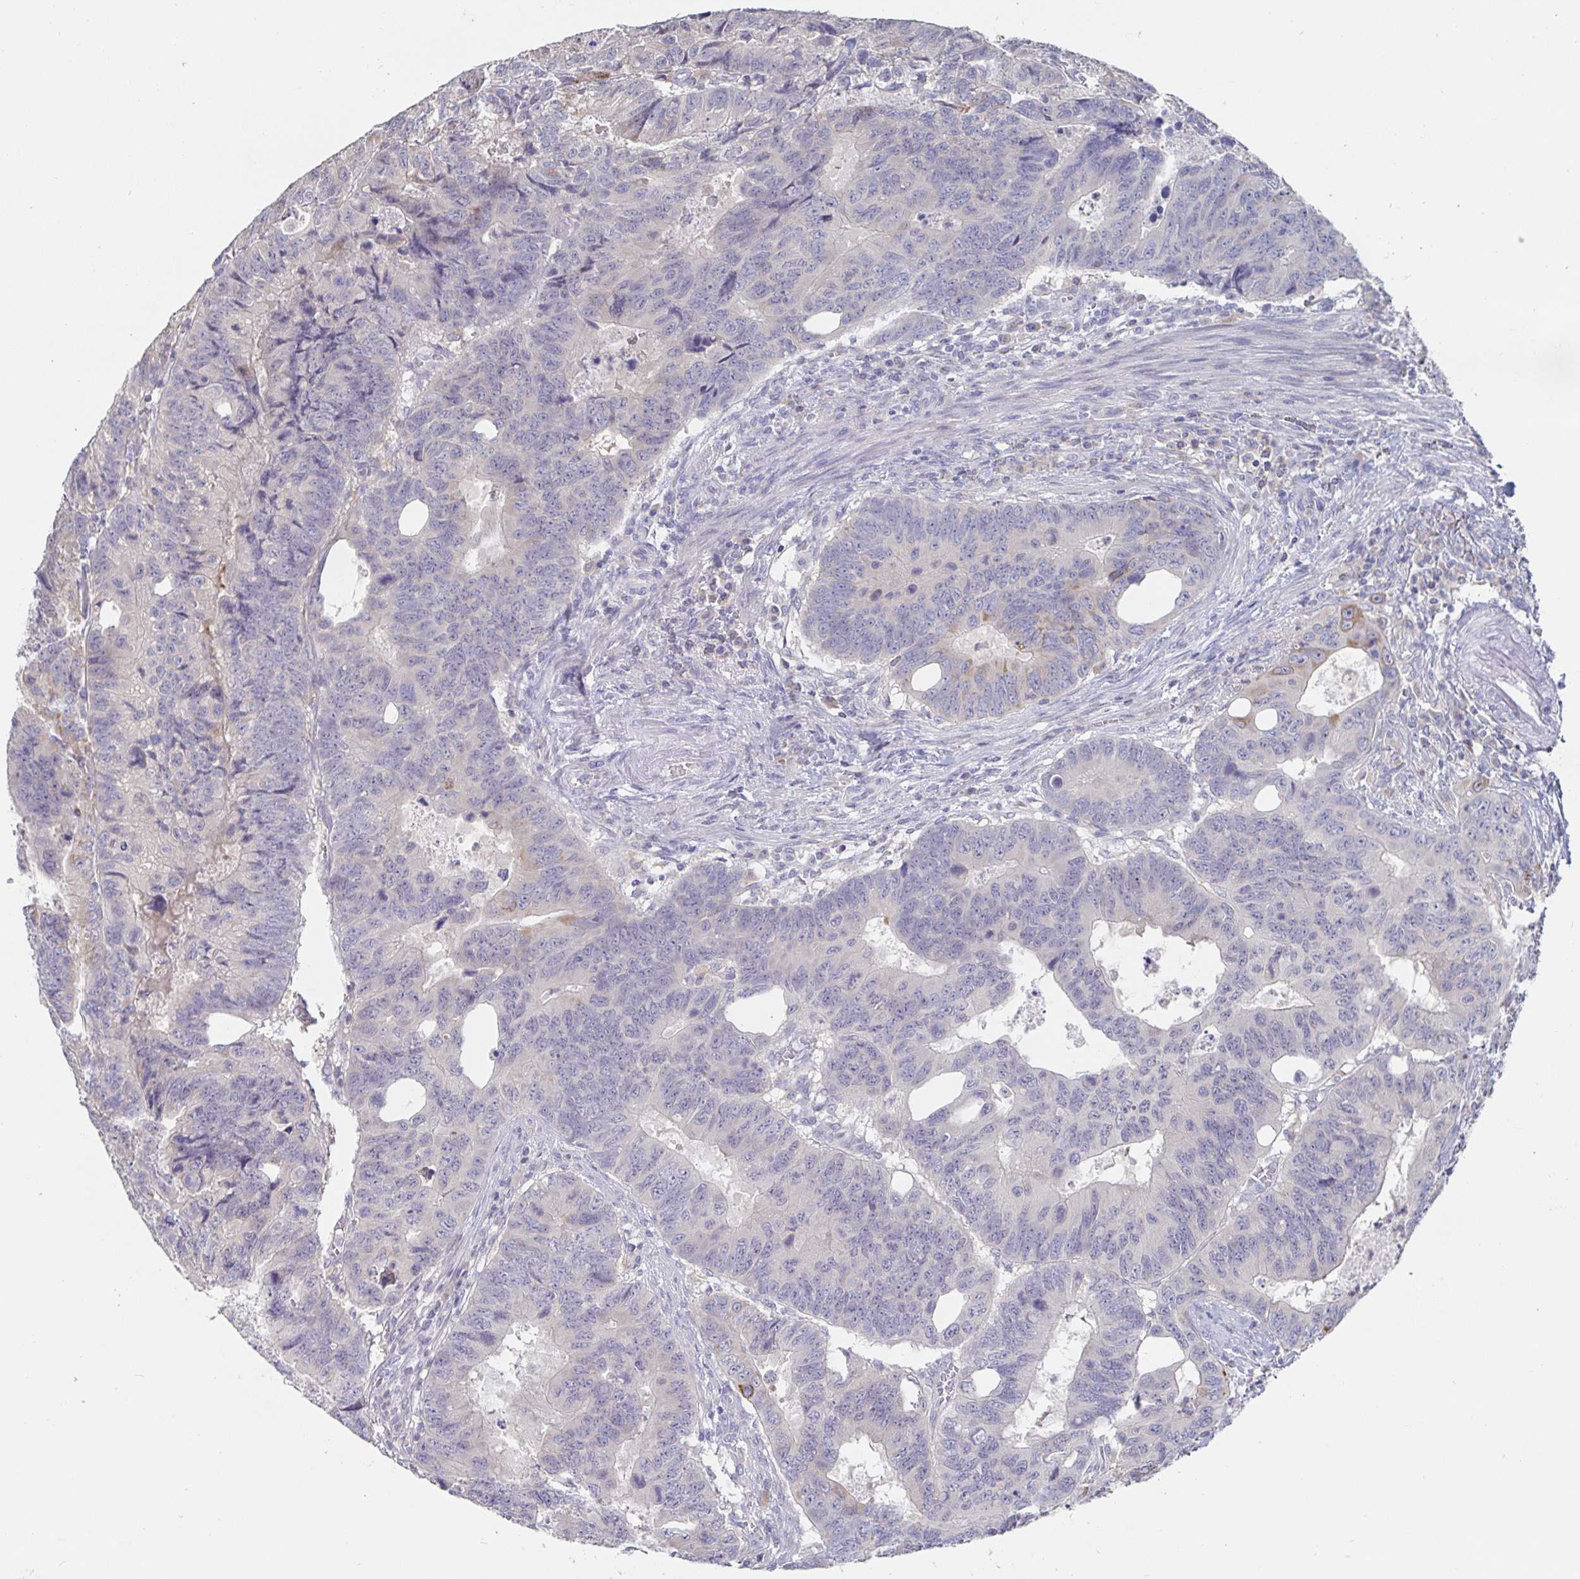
{"staining": {"intensity": "moderate", "quantity": "<25%", "location": "cytoplasmic/membranous"}, "tissue": "colorectal cancer", "cell_type": "Tumor cells", "image_type": "cancer", "snomed": [{"axis": "morphology", "description": "Adenocarcinoma, NOS"}, {"axis": "topography", "description": "Colon"}], "caption": "Colorectal cancer (adenocarcinoma) stained for a protein shows moderate cytoplasmic/membranous positivity in tumor cells.", "gene": "SPPL3", "patient": {"sex": "male", "age": 62}}